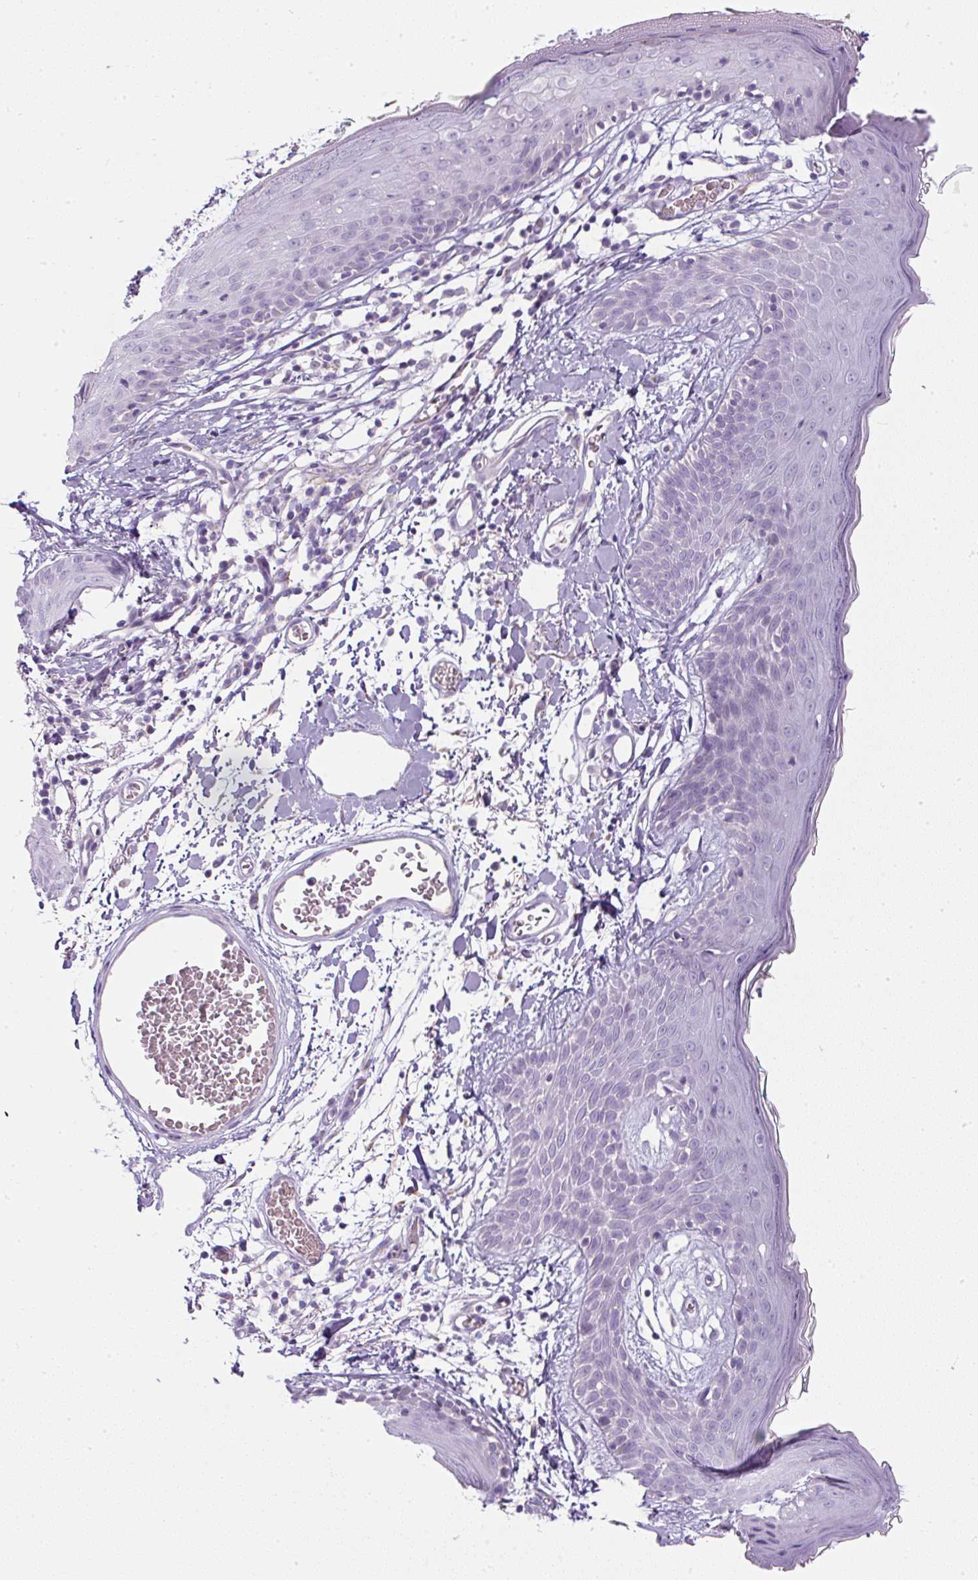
{"staining": {"intensity": "negative", "quantity": "none", "location": "none"}, "tissue": "skin", "cell_type": "Fibroblasts", "image_type": "normal", "snomed": [{"axis": "morphology", "description": "Normal tissue, NOS"}, {"axis": "topography", "description": "Skin"}], "caption": "The micrograph exhibits no staining of fibroblasts in unremarkable skin. Brightfield microscopy of immunohistochemistry (IHC) stained with DAB (brown) and hematoxylin (blue), captured at high magnification.", "gene": "FGFBP3", "patient": {"sex": "male", "age": 79}}